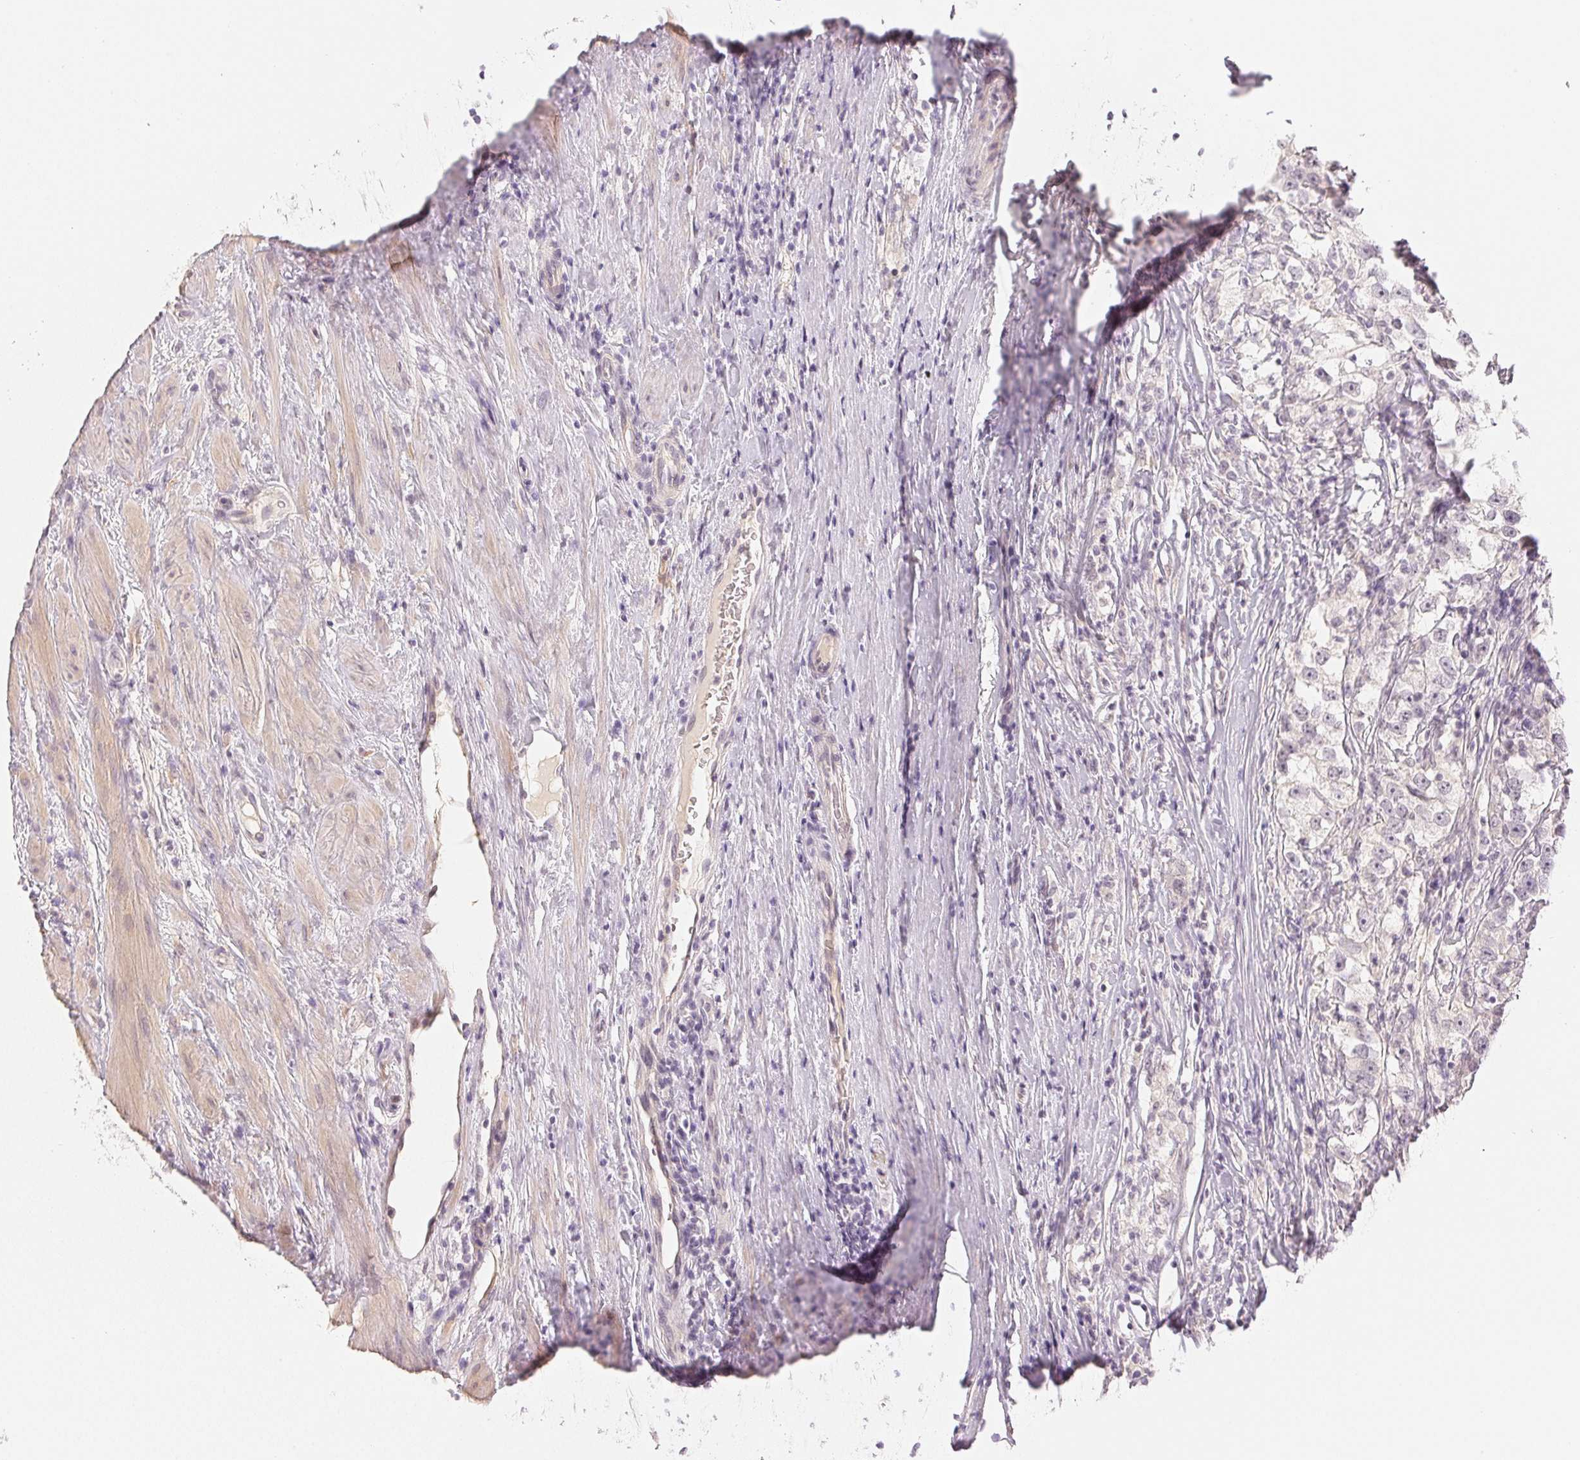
{"staining": {"intensity": "negative", "quantity": "none", "location": "none"}, "tissue": "testis cancer", "cell_type": "Tumor cells", "image_type": "cancer", "snomed": [{"axis": "morphology", "description": "Seminoma, NOS"}, {"axis": "topography", "description": "Testis"}], "caption": "The micrograph reveals no significant staining in tumor cells of testis cancer.", "gene": "MAP1LC3A", "patient": {"sex": "male", "age": 46}}